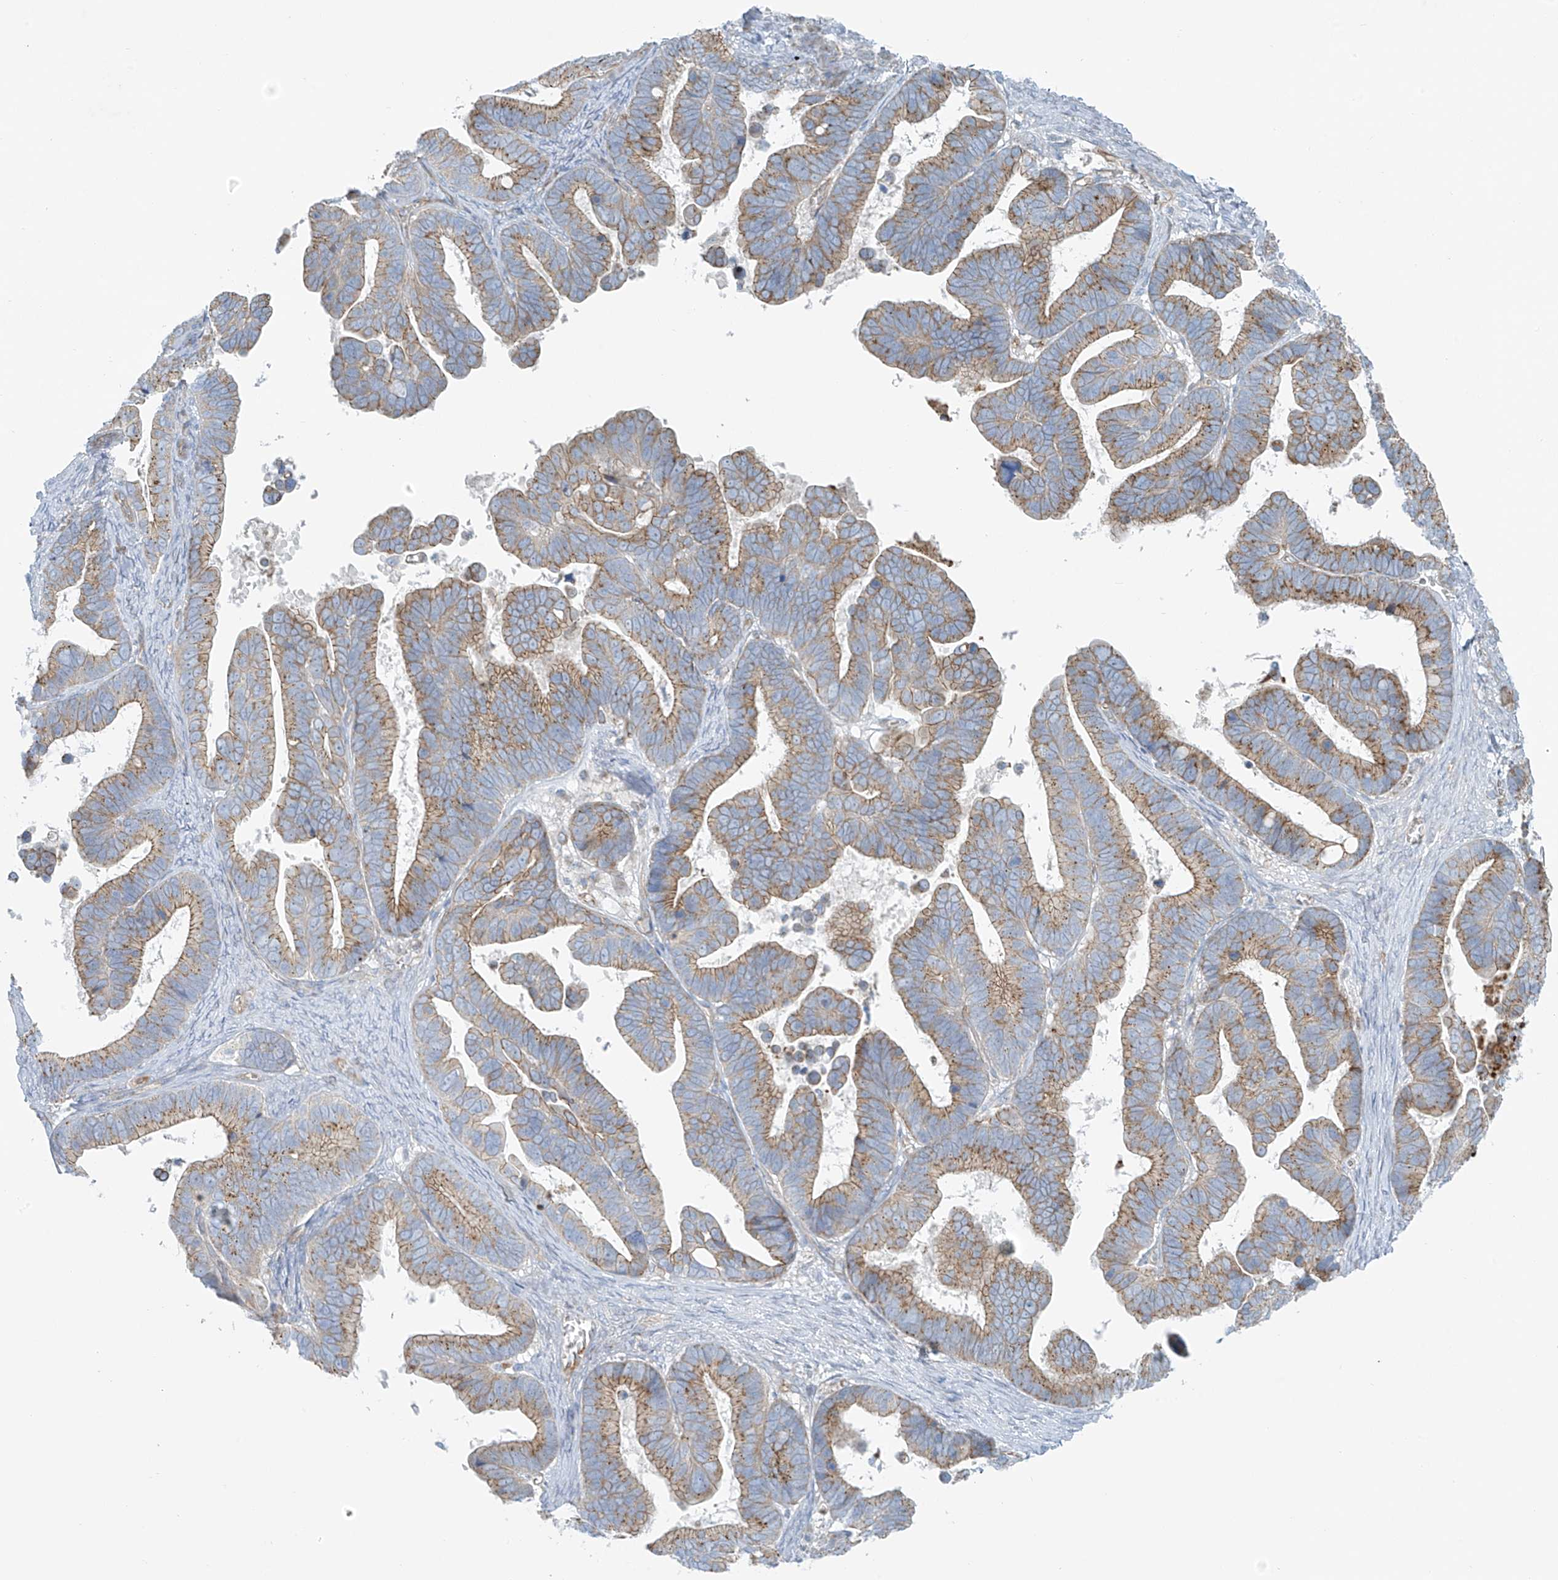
{"staining": {"intensity": "moderate", "quantity": ">75%", "location": "cytoplasmic/membranous"}, "tissue": "ovarian cancer", "cell_type": "Tumor cells", "image_type": "cancer", "snomed": [{"axis": "morphology", "description": "Cystadenocarcinoma, serous, NOS"}, {"axis": "topography", "description": "Ovary"}], "caption": "Protein staining of serous cystadenocarcinoma (ovarian) tissue shows moderate cytoplasmic/membranous staining in approximately >75% of tumor cells.", "gene": "VAMP5", "patient": {"sex": "female", "age": 56}}